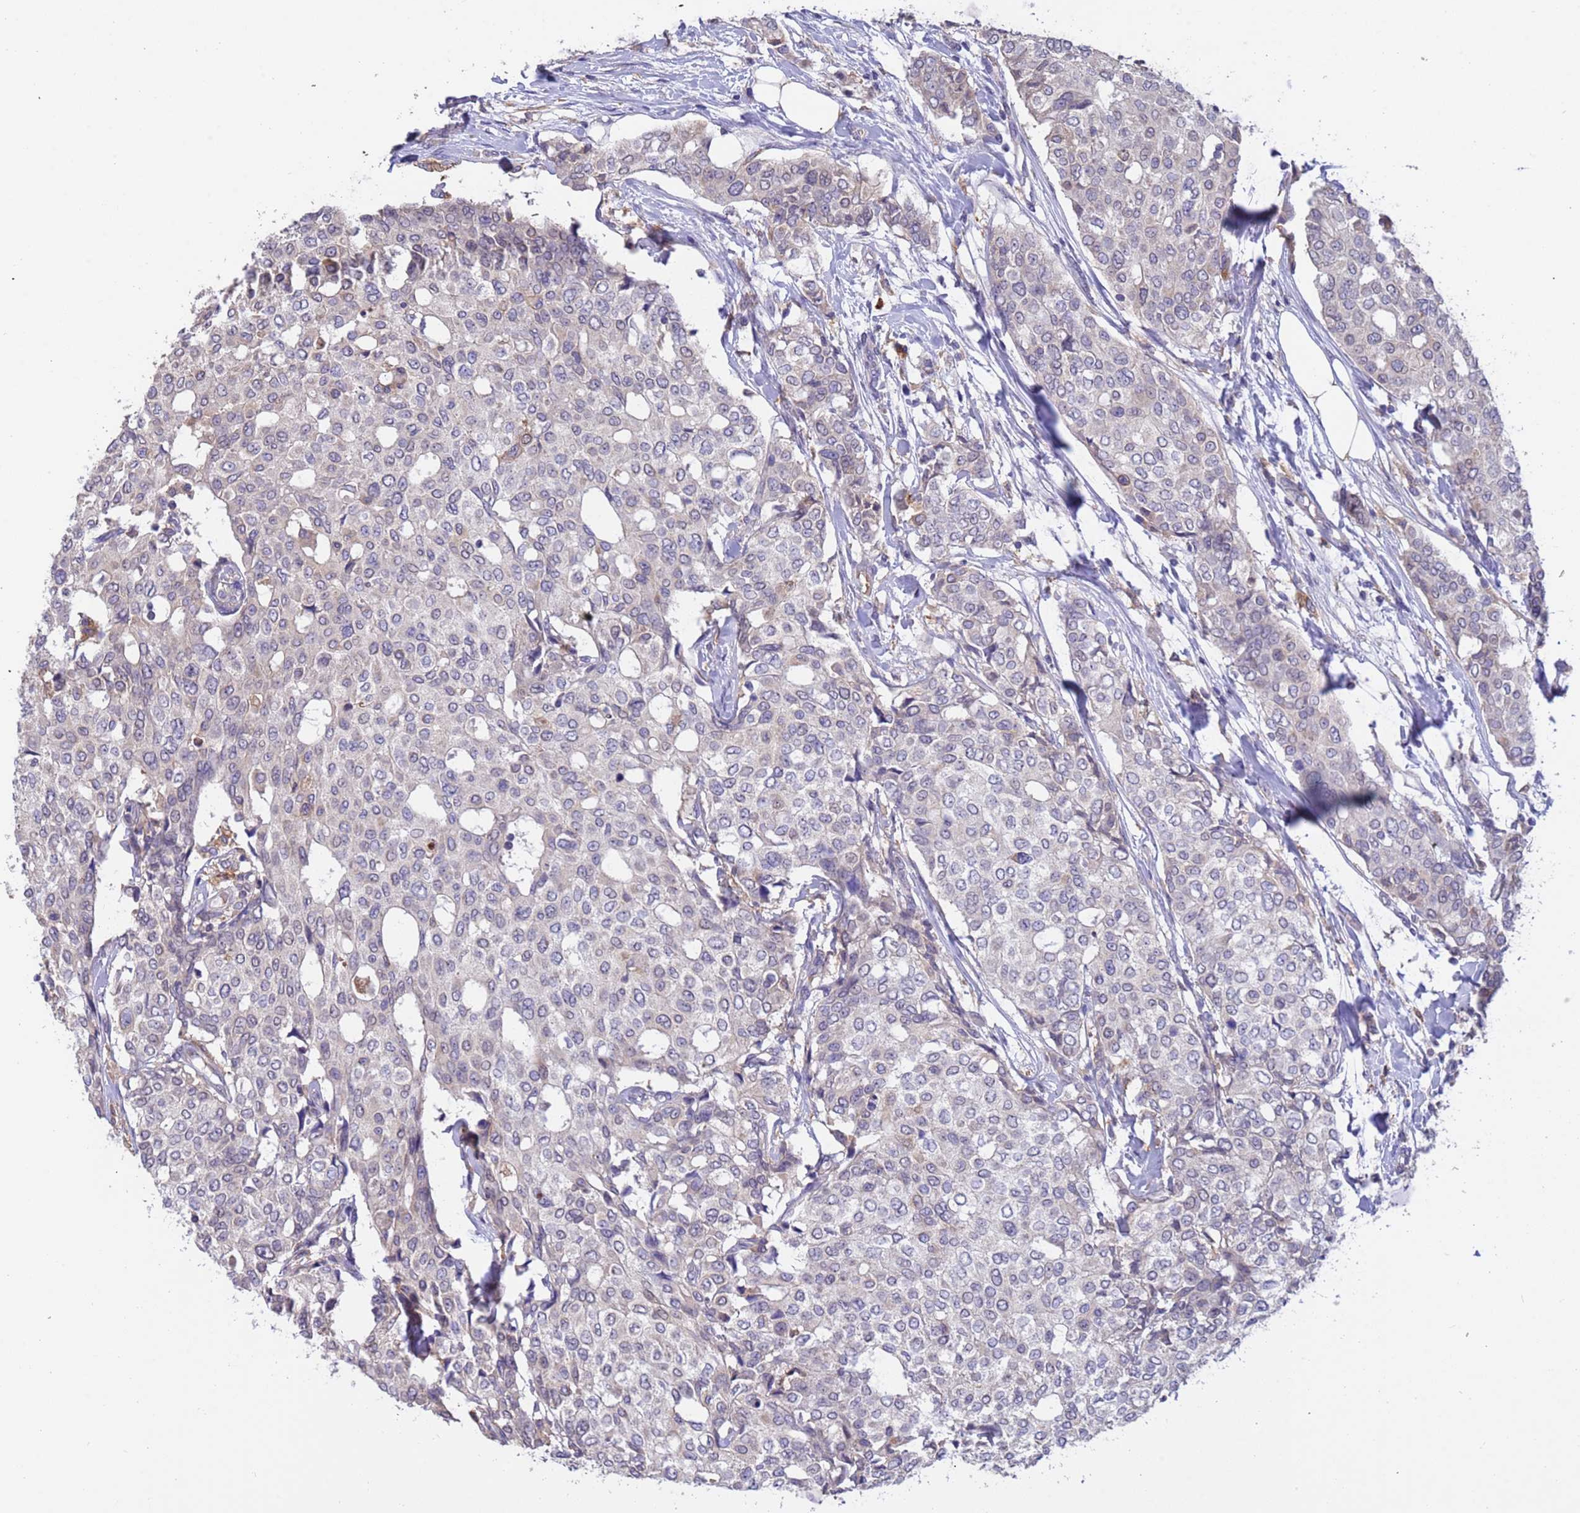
{"staining": {"intensity": "negative", "quantity": "none", "location": "none"}, "tissue": "breast cancer", "cell_type": "Tumor cells", "image_type": "cancer", "snomed": [{"axis": "morphology", "description": "Lobular carcinoma"}, {"axis": "topography", "description": "Breast"}], "caption": "Breast lobular carcinoma was stained to show a protein in brown. There is no significant staining in tumor cells. (Stains: DAB (3,3'-diaminobenzidine) immunohistochemistry with hematoxylin counter stain, Microscopy: brightfield microscopy at high magnification).", "gene": "AMPD3", "patient": {"sex": "female", "age": 51}}